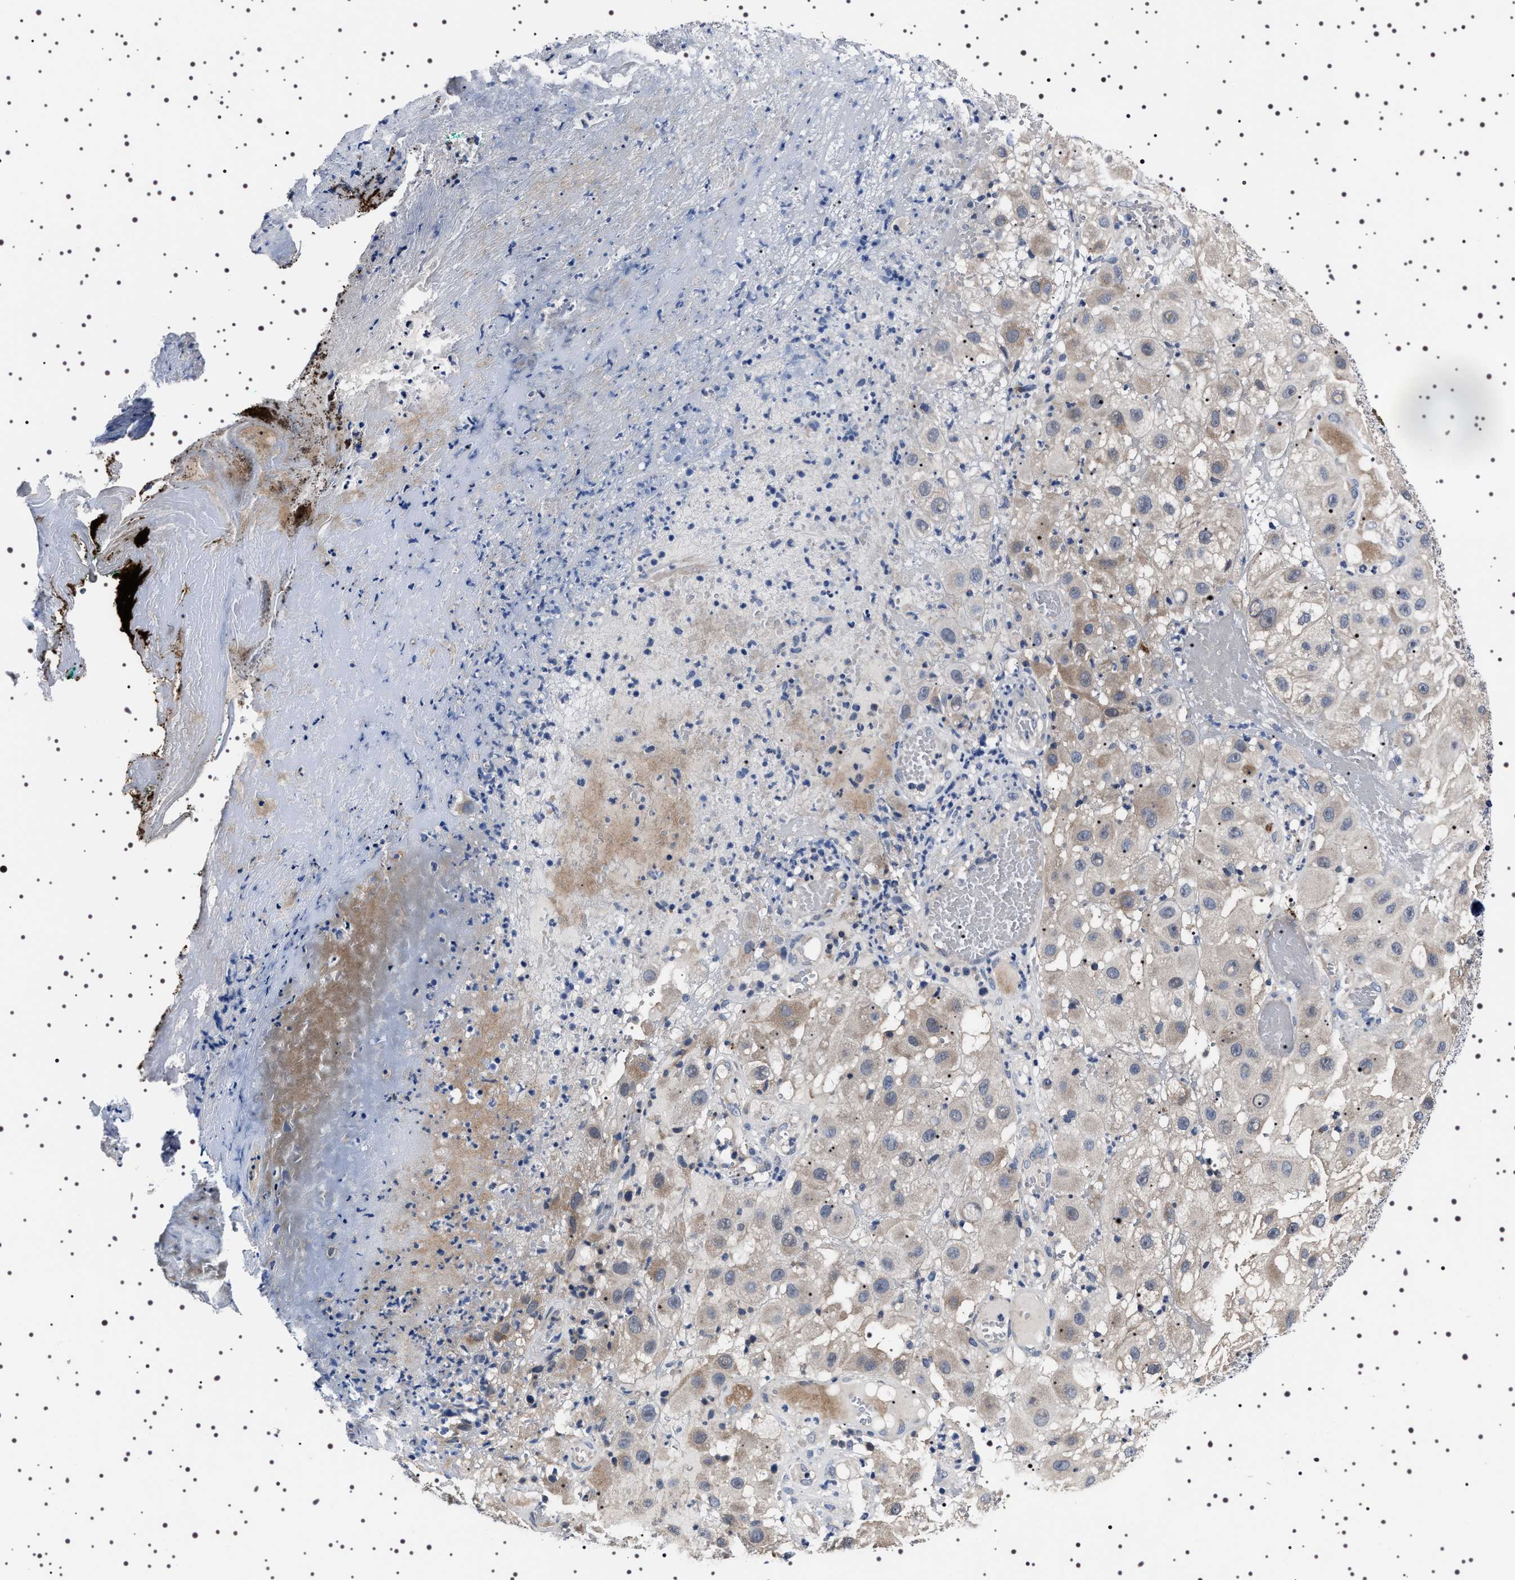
{"staining": {"intensity": "weak", "quantity": "<25%", "location": "cytoplasmic/membranous"}, "tissue": "melanoma", "cell_type": "Tumor cells", "image_type": "cancer", "snomed": [{"axis": "morphology", "description": "Malignant melanoma, NOS"}, {"axis": "topography", "description": "Skin"}], "caption": "A photomicrograph of malignant melanoma stained for a protein demonstrates no brown staining in tumor cells. (DAB (3,3'-diaminobenzidine) IHC, high magnification).", "gene": "TARBP1", "patient": {"sex": "female", "age": 81}}